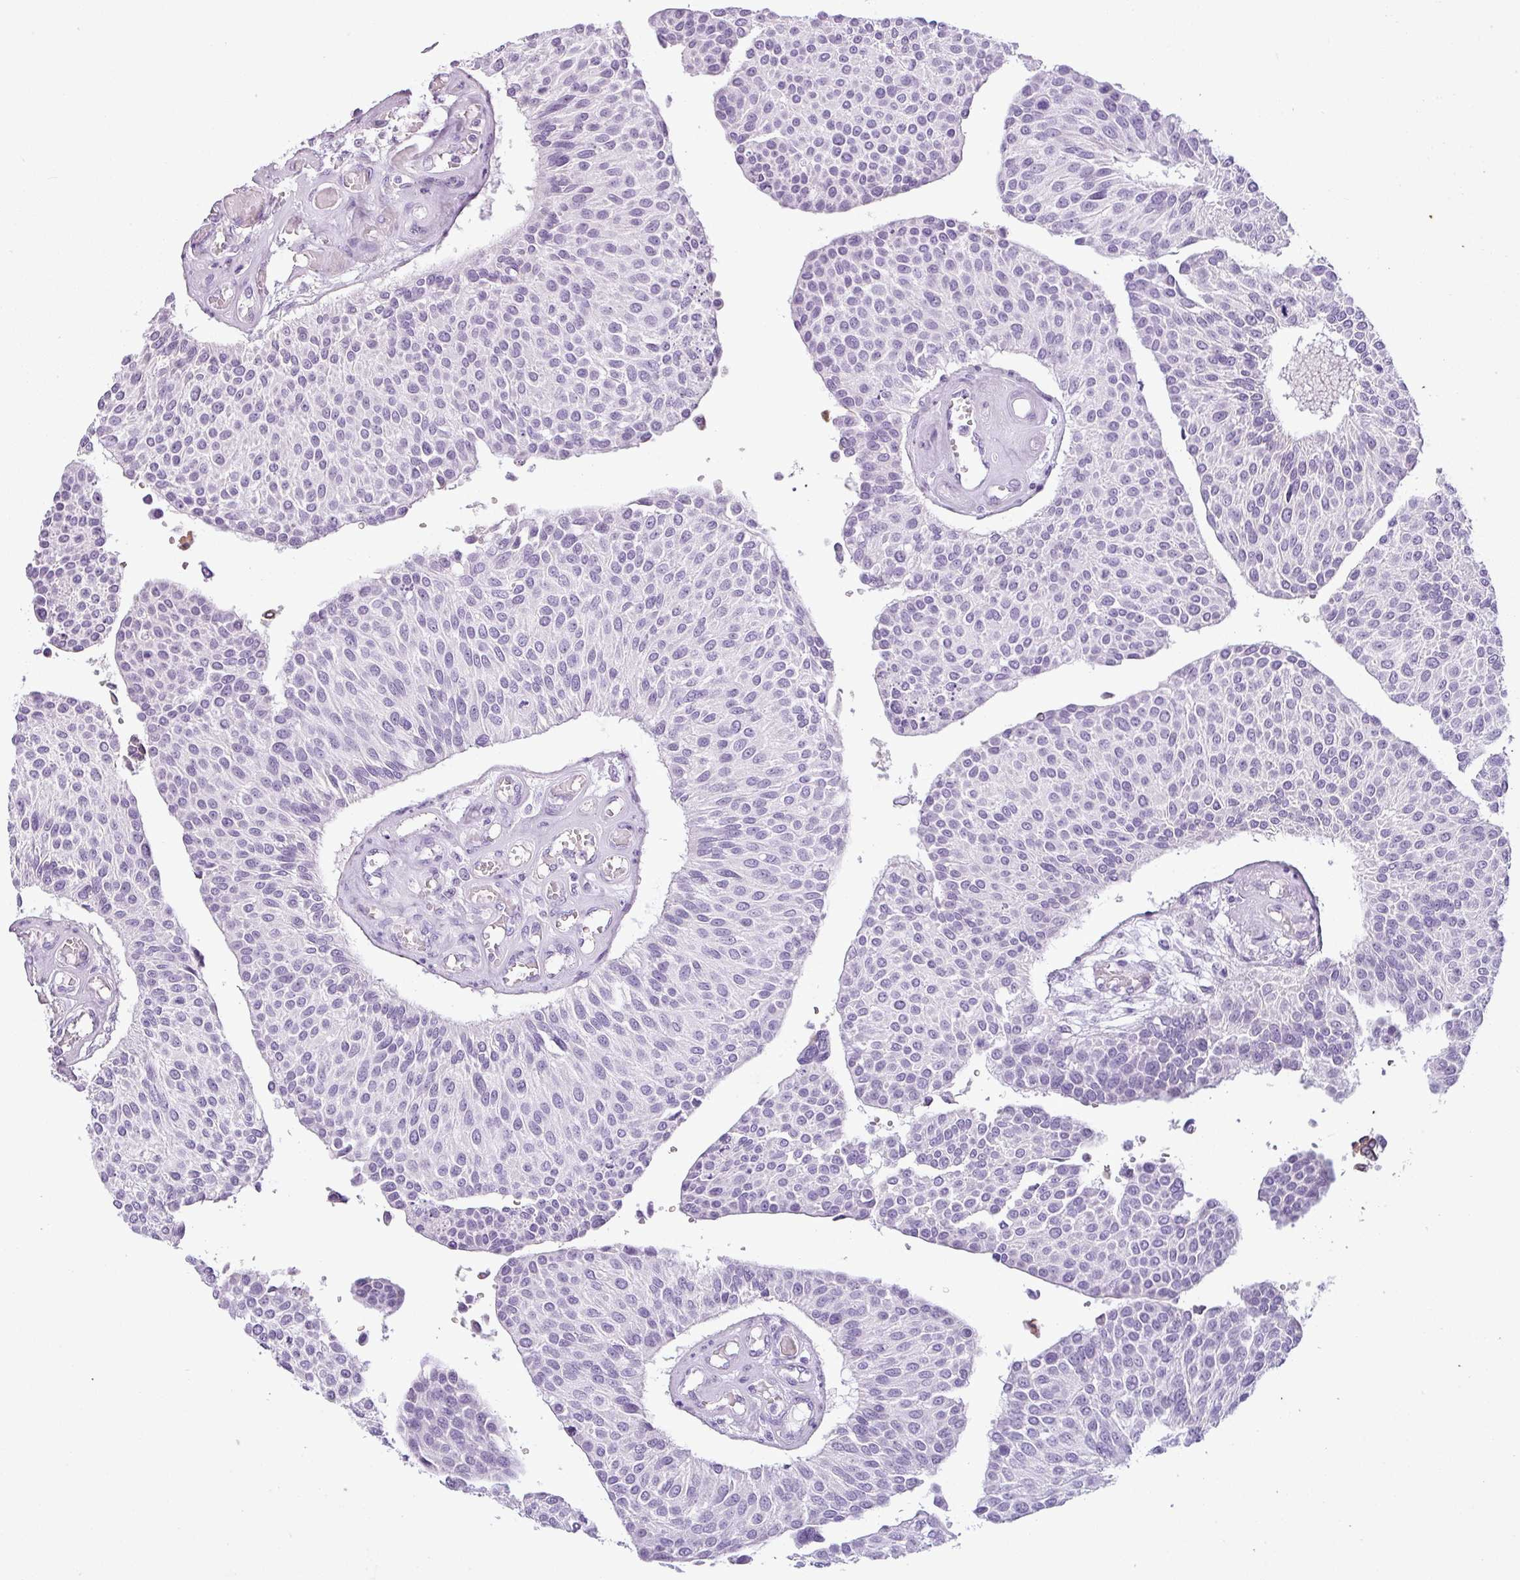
{"staining": {"intensity": "negative", "quantity": "none", "location": "none"}, "tissue": "urothelial cancer", "cell_type": "Tumor cells", "image_type": "cancer", "snomed": [{"axis": "morphology", "description": "Urothelial carcinoma, NOS"}, {"axis": "topography", "description": "Urinary bladder"}], "caption": "Immunohistochemistry (IHC) of human transitional cell carcinoma displays no staining in tumor cells. (Immunohistochemistry (IHC), brightfield microscopy, high magnification).", "gene": "CDH16", "patient": {"sex": "male", "age": 55}}